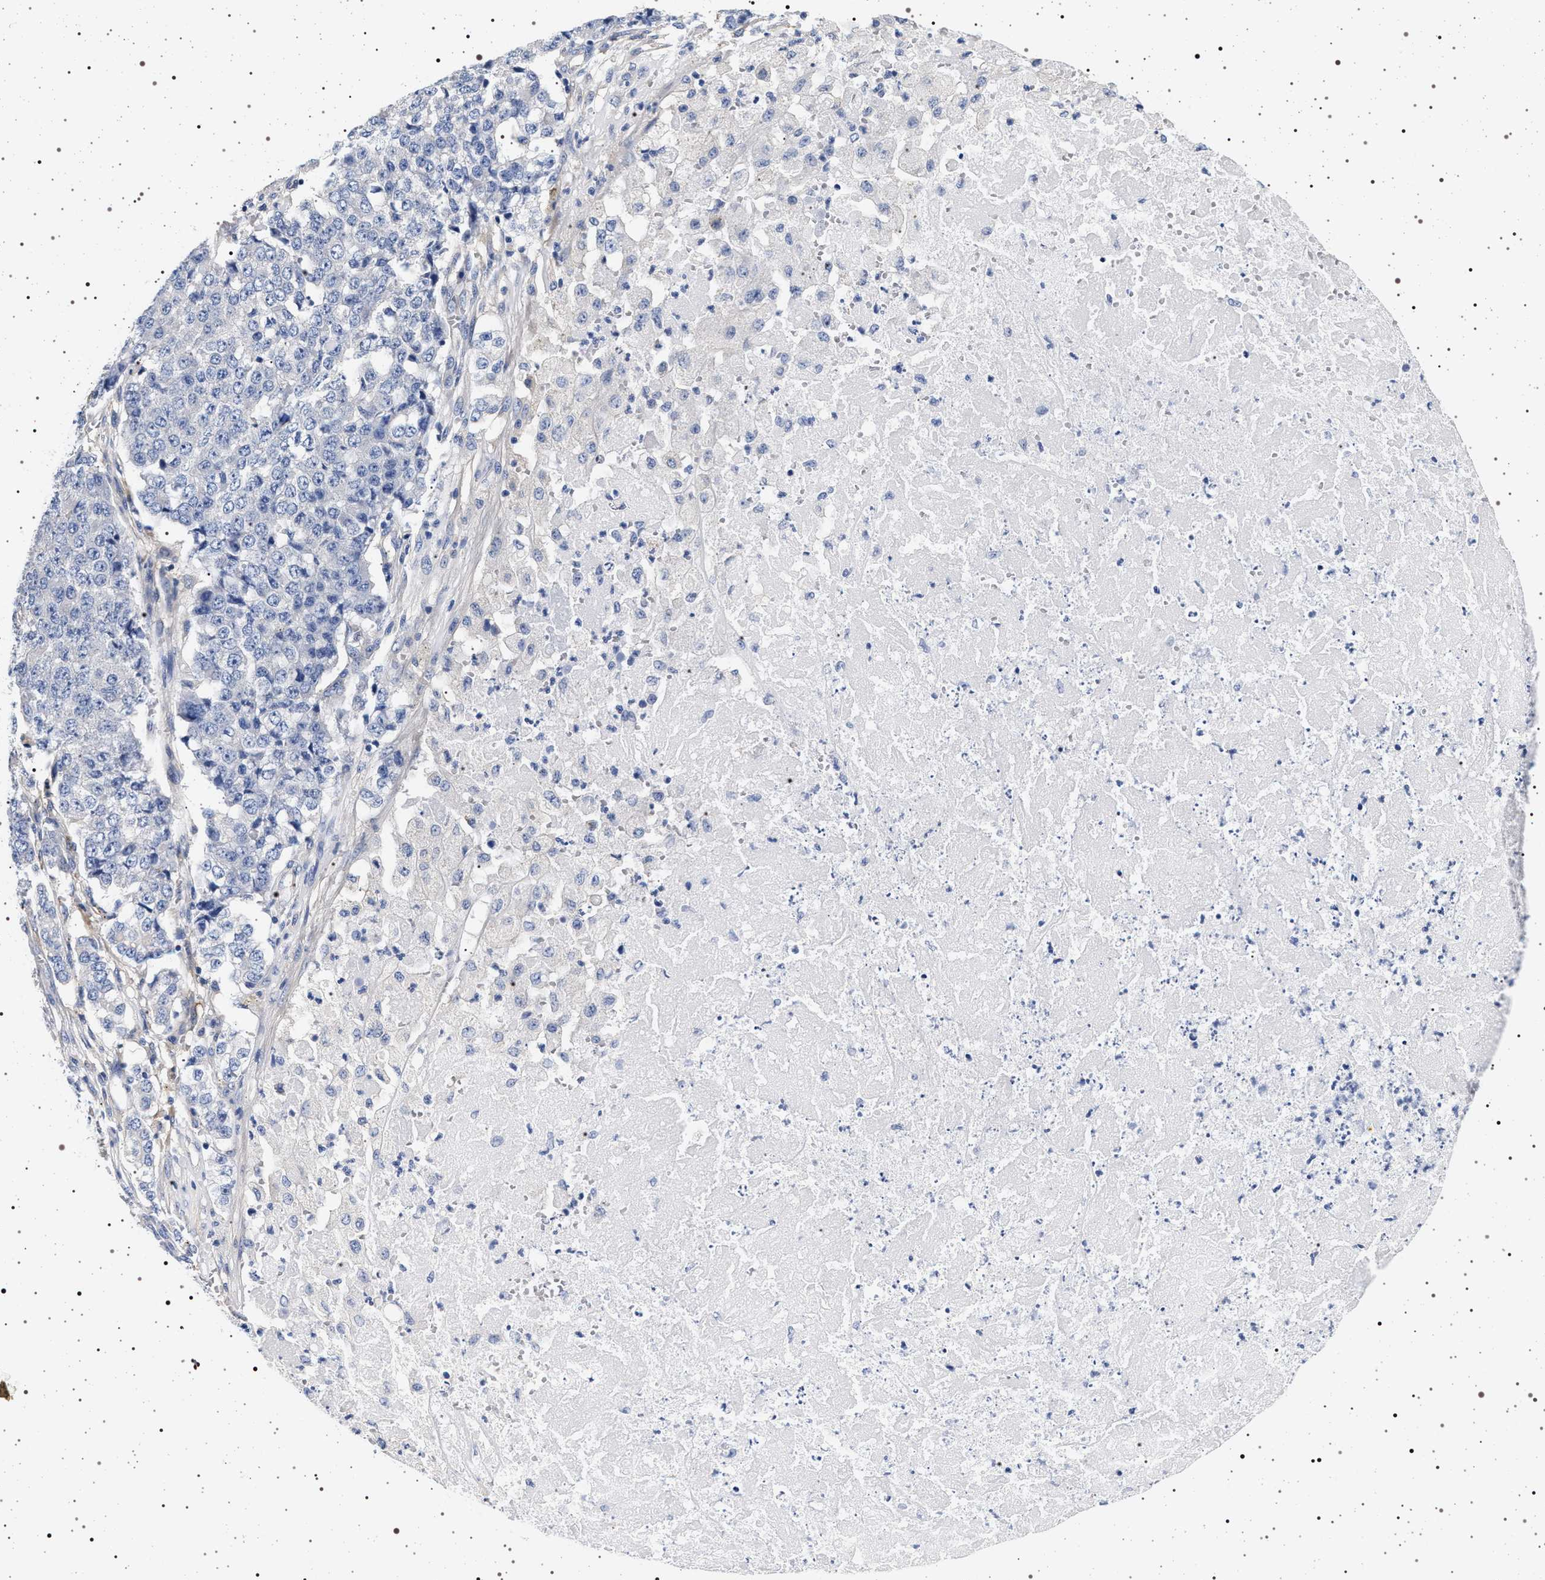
{"staining": {"intensity": "negative", "quantity": "none", "location": "none"}, "tissue": "pancreatic cancer", "cell_type": "Tumor cells", "image_type": "cancer", "snomed": [{"axis": "morphology", "description": "Adenocarcinoma, NOS"}, {"axis": "topography", "description": "Pancreas"}], "caption": "IHC micrograph of pancreatic cancer (adenocarcinoma) stained for a protein (brown), which exhibits no positivity in tumor cells.", "gene": "HSD17B1", "patient": {"sex": "male", "age": 50}}